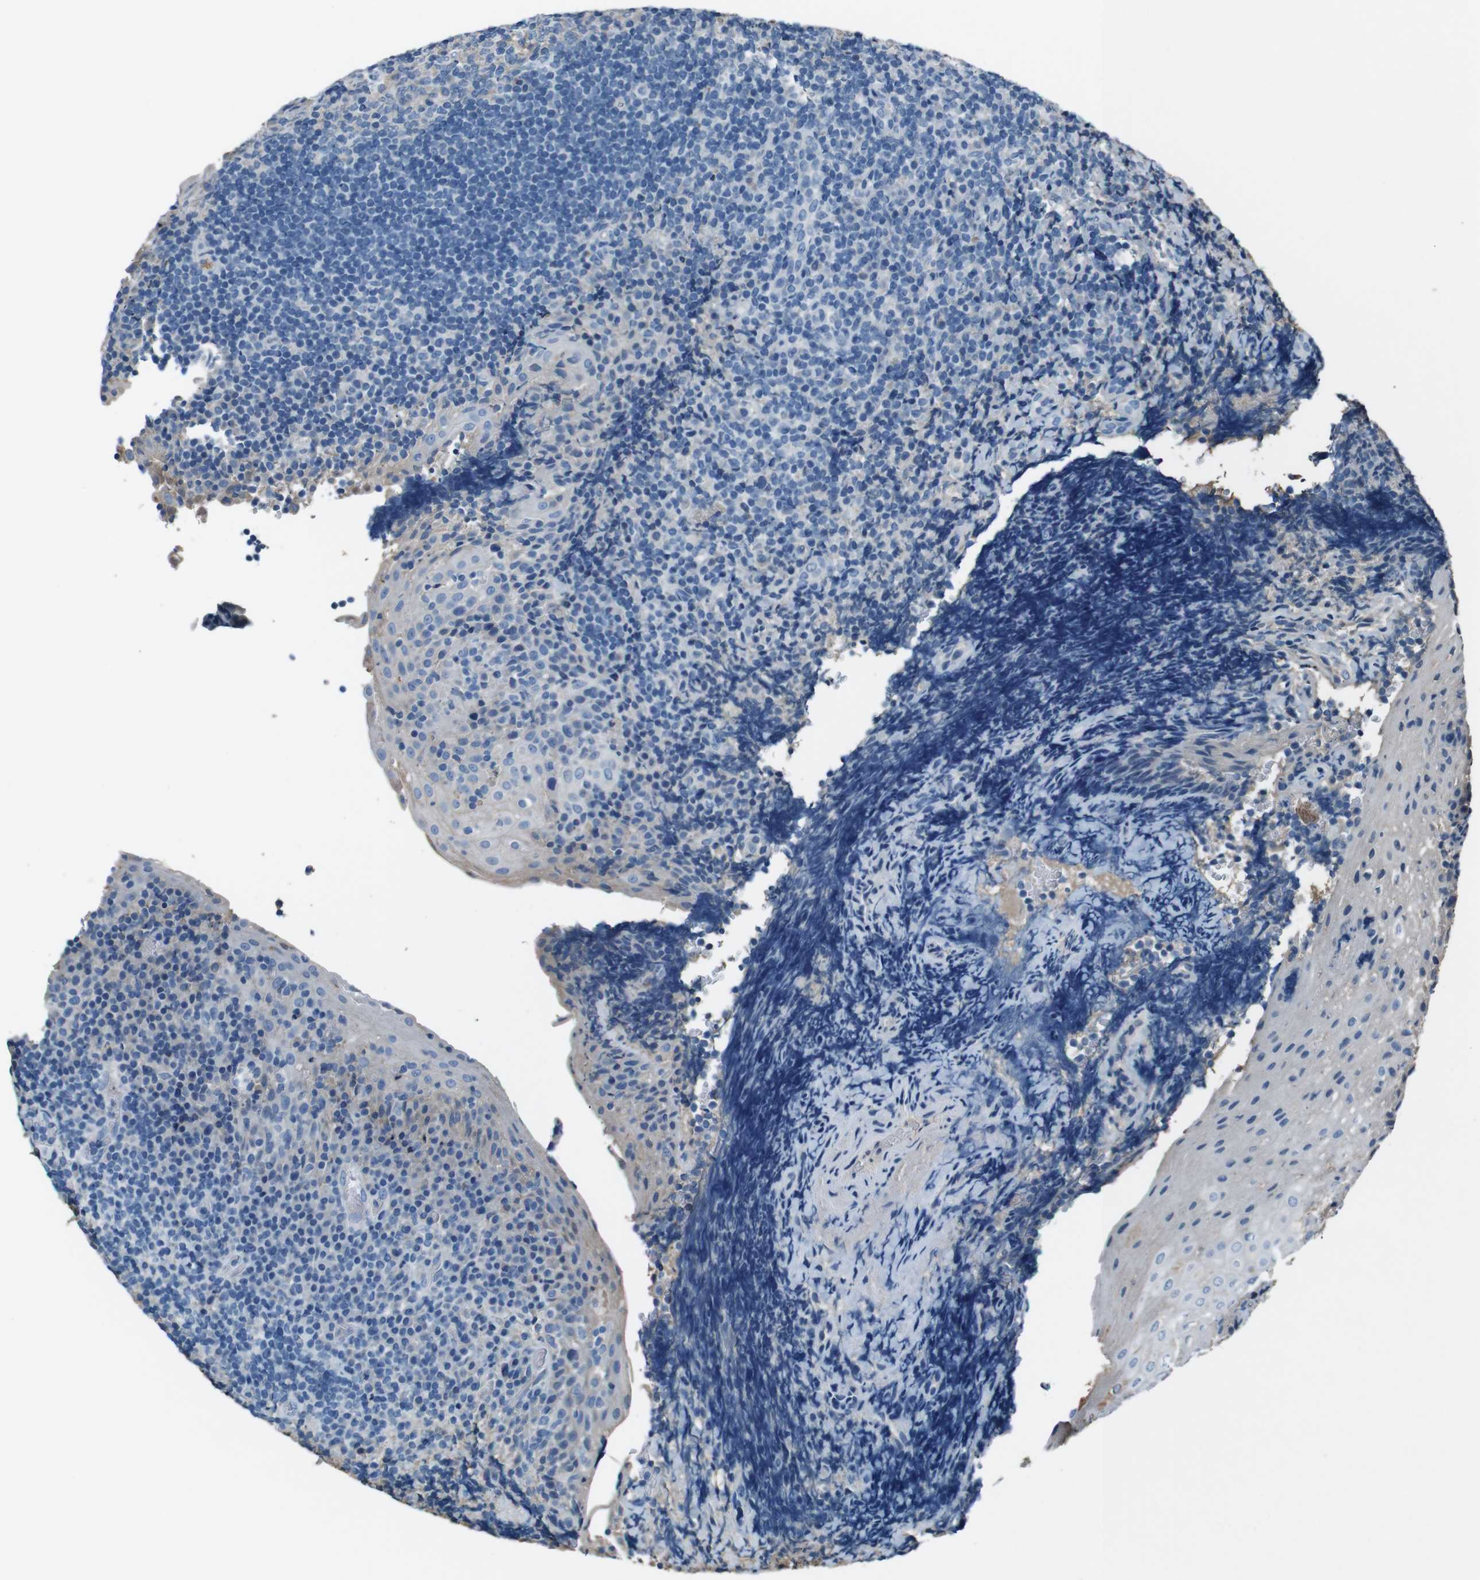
{"staining": {"intensity": "negative", "quantity": "none", "location": "none"}, "tissue": "tonsil", "cell_type": "Germinal center cells", "image_type": "normal", "snomed": [{"axis": "morphology", "description": "Normal tissue, NOS"}, {"axis": "topography", "description": "Tonsil"}], "caption": "DAB (3,3'-diaminobenzidine) immunohistochemical staining of normal tonsil demonstrates no significant staining in germinal center cells. The staining is performed using DAB brown chromogen with nuclei counter-stained in using hematoxylin.", "gene": "LEP", "patient": {"sex": "male", "age": 37}}